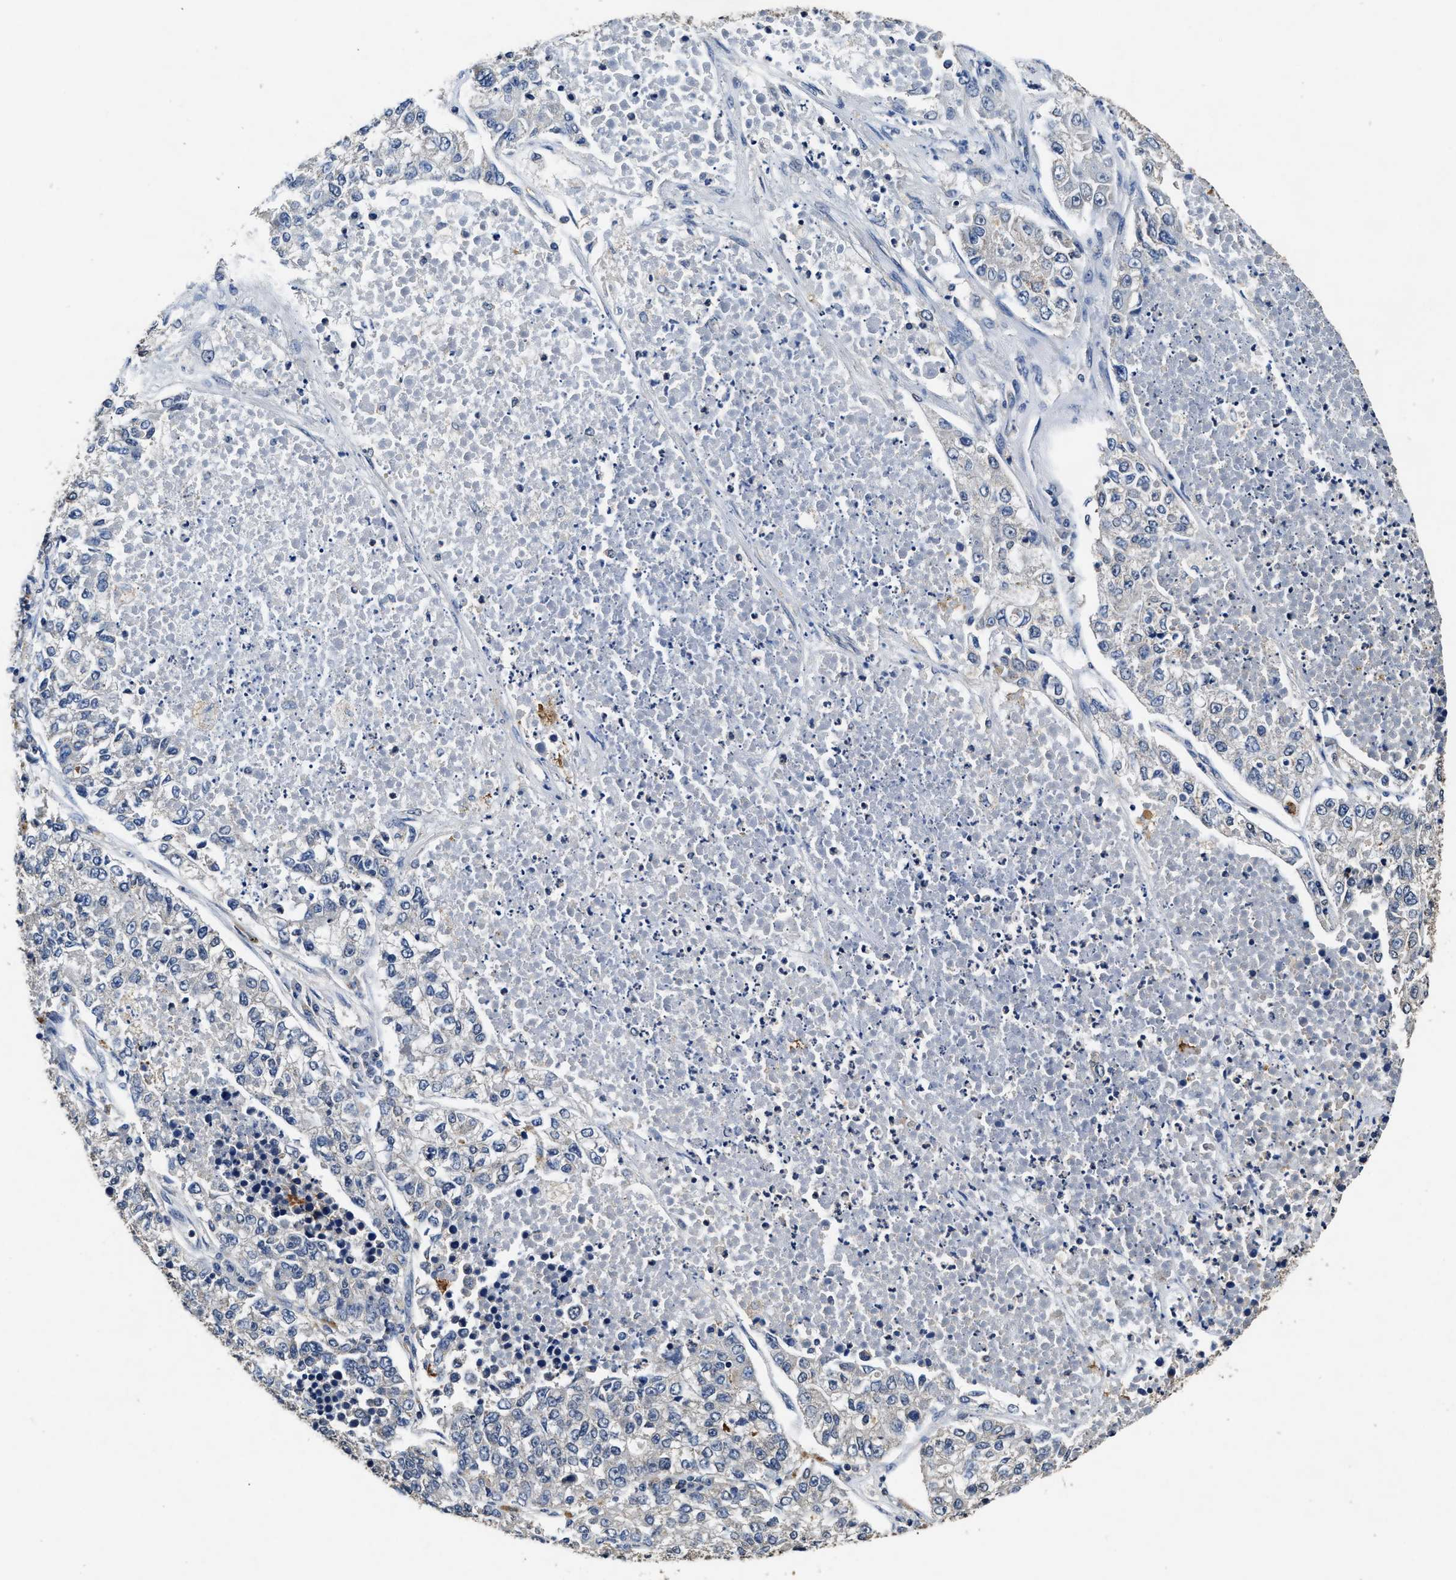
{"staining": {"intensity": "negative", "quantity": "none", "location": "none"}, "tissue": "lung cancer", "cell_type": "Tumor cells", "image_type": "cancer", "snomed": [{"axis": "morphology", "description": "Adenocarcinoma, NOS"}, {"axis": "topography", "description": "Lung"}], "caption": "Immunohistochemical staining of human lung cancer demonstrates no significant staining in tumor cells.", "gene": "ACAT2", "patient": {"sex": "male", "age": 49}}